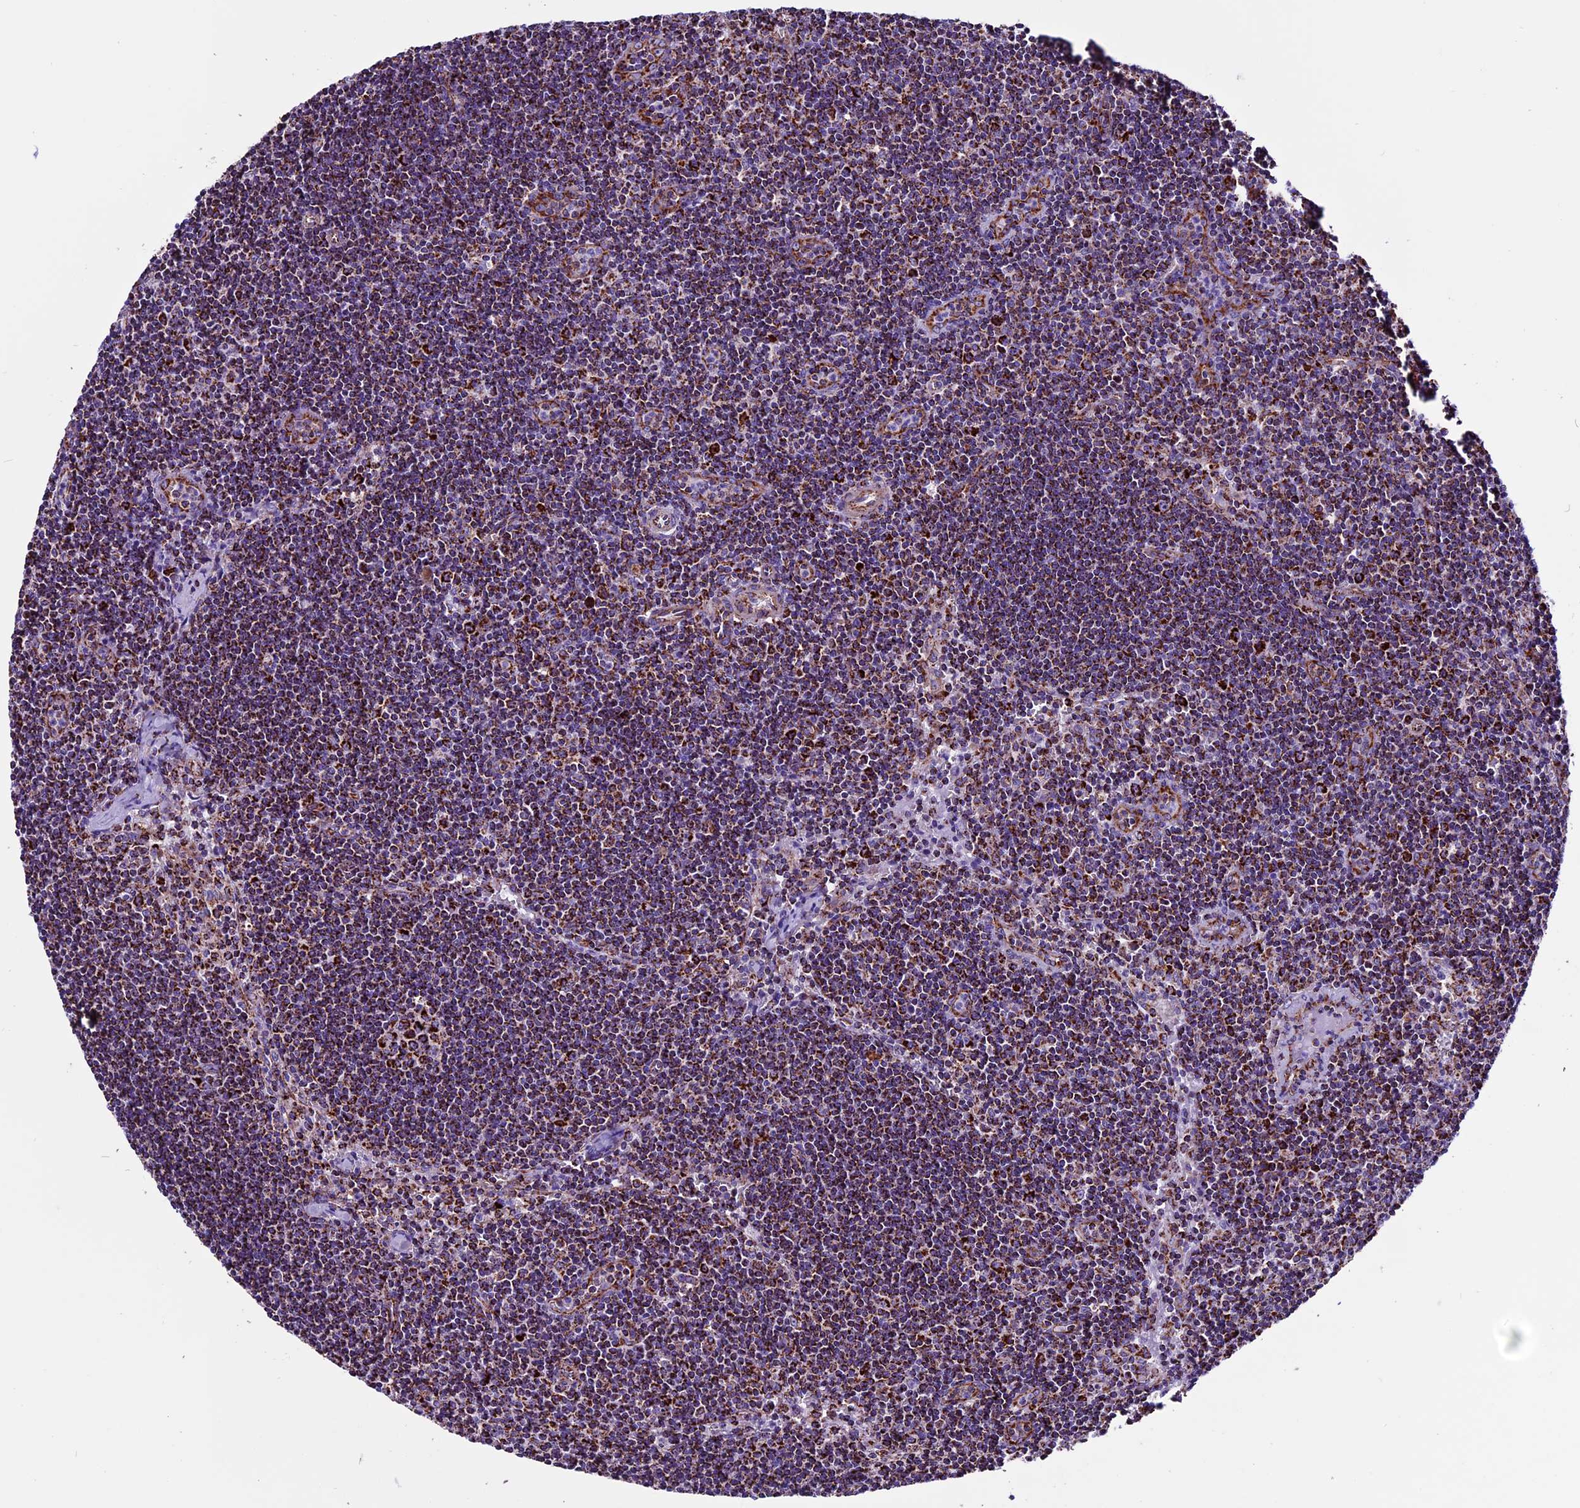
{"staining": {"intensity": "strong", "quantity": ">75%", "location": "cytoplasmic/membranous"}, "tissue": "lymph node", "cell_type": "Germinal center cells", "image_type": "normal", "snomed": [{"axis": "morphology", "description": "Normal tissue, NOS"}, {"axis": "topography", "description": "Lymph node"}], "caption": "Immunohistochemical staining of benign lymph node exhibits high levels of strong cytoplasmic/membranous positivity in about >75% of germinal center cells.", "gene": "CX3CL1", "patient": {"sex": "female", "age": 32}}